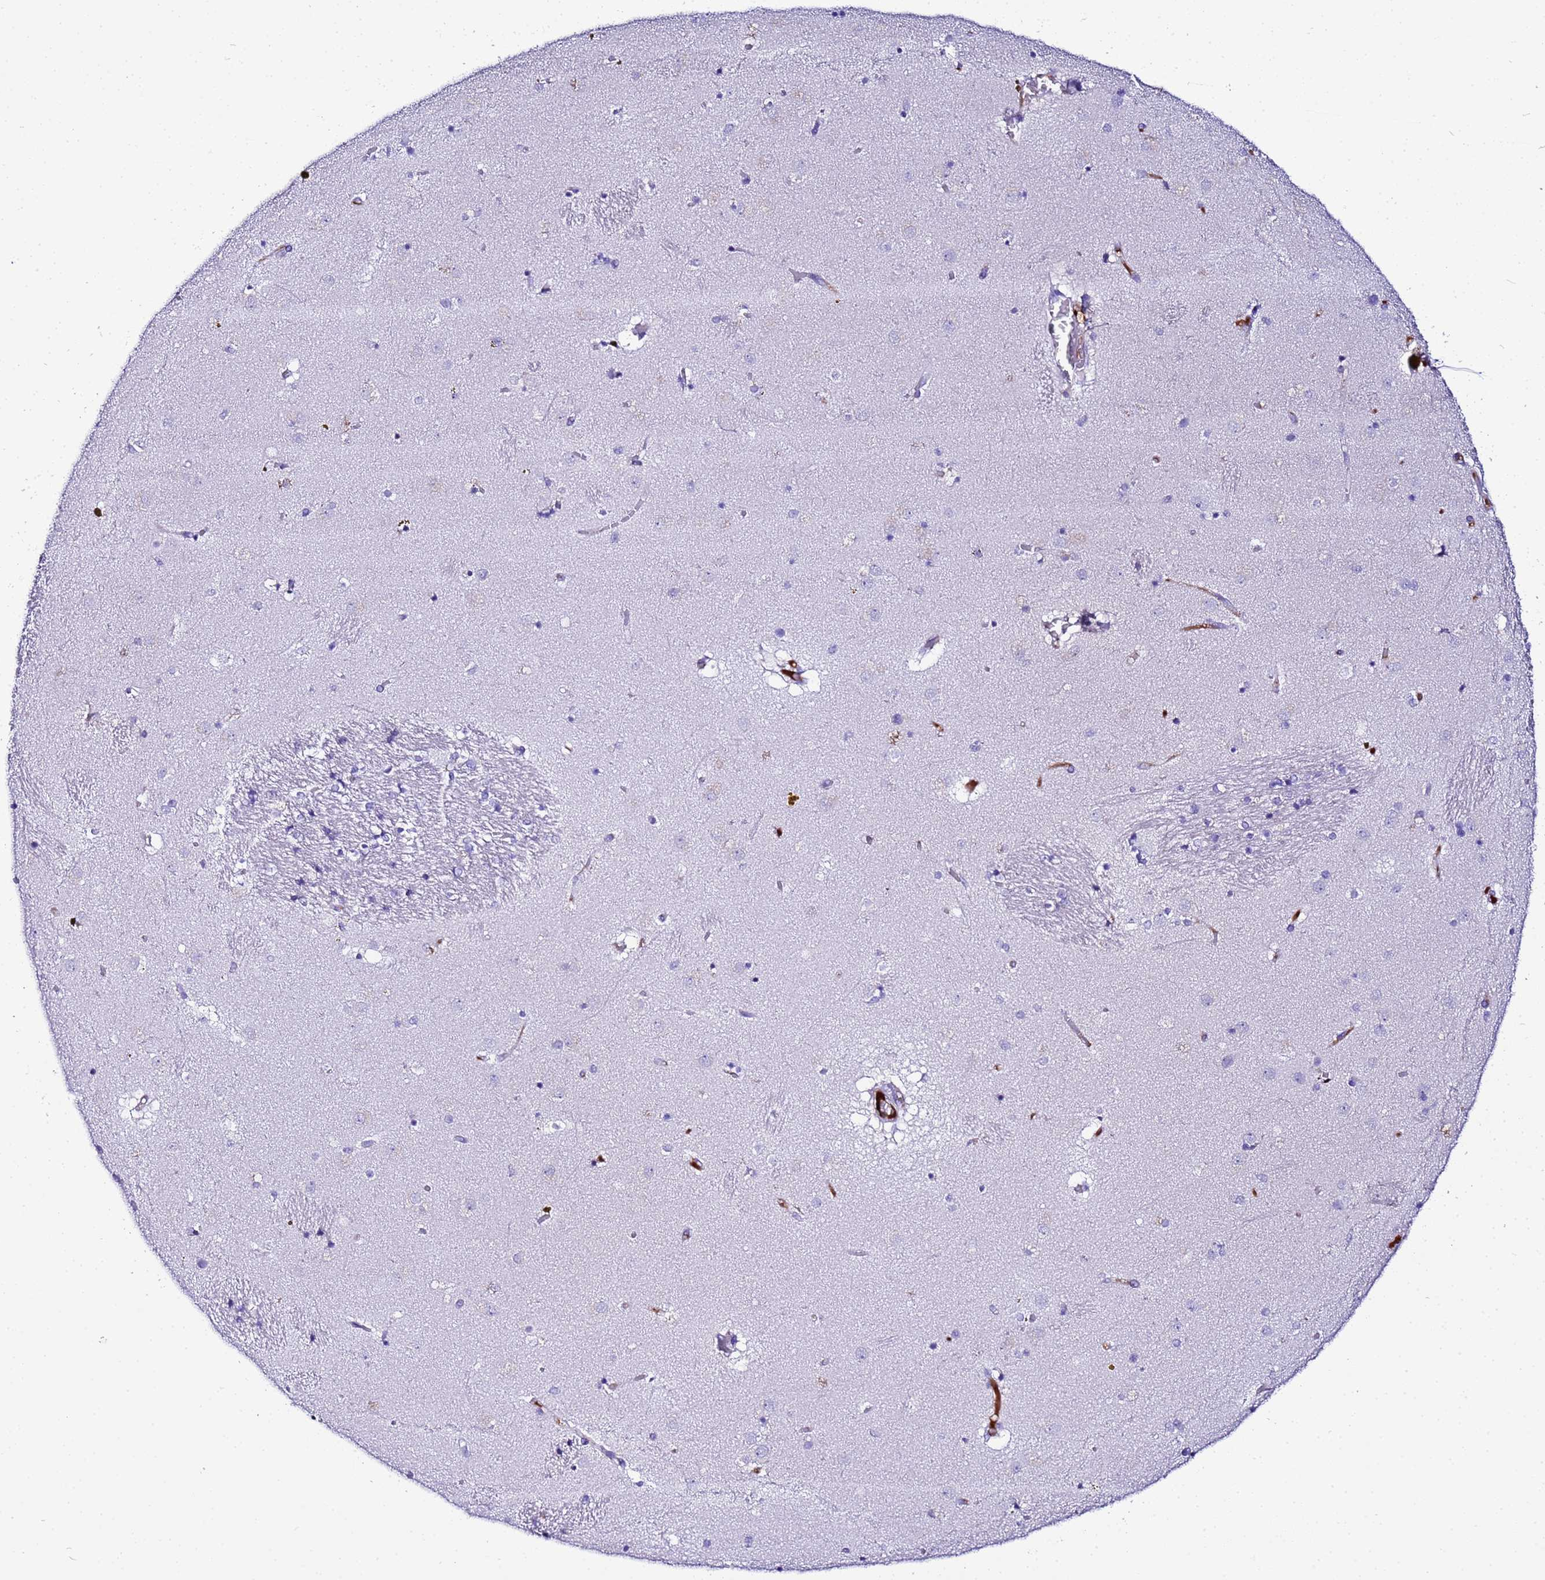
{"staining": {"intensity": "negative", "quantity": "none", "location": "none"}, "tissue": "caudate", "cell_type": "Glial cells", "image_type": "normal", "snomed": [{"axis": "morphology", "description": "Normal tissue, NOS"}, {"axis": "topography", "description": "Lateral ventricle wall"}], "caption": "A high-resolution image shows IHC staining of benign caudate, which reveals no significant expression in glial cells.", "gene": "CFHR1", "patient": {"sex": "male", "age": 70}}